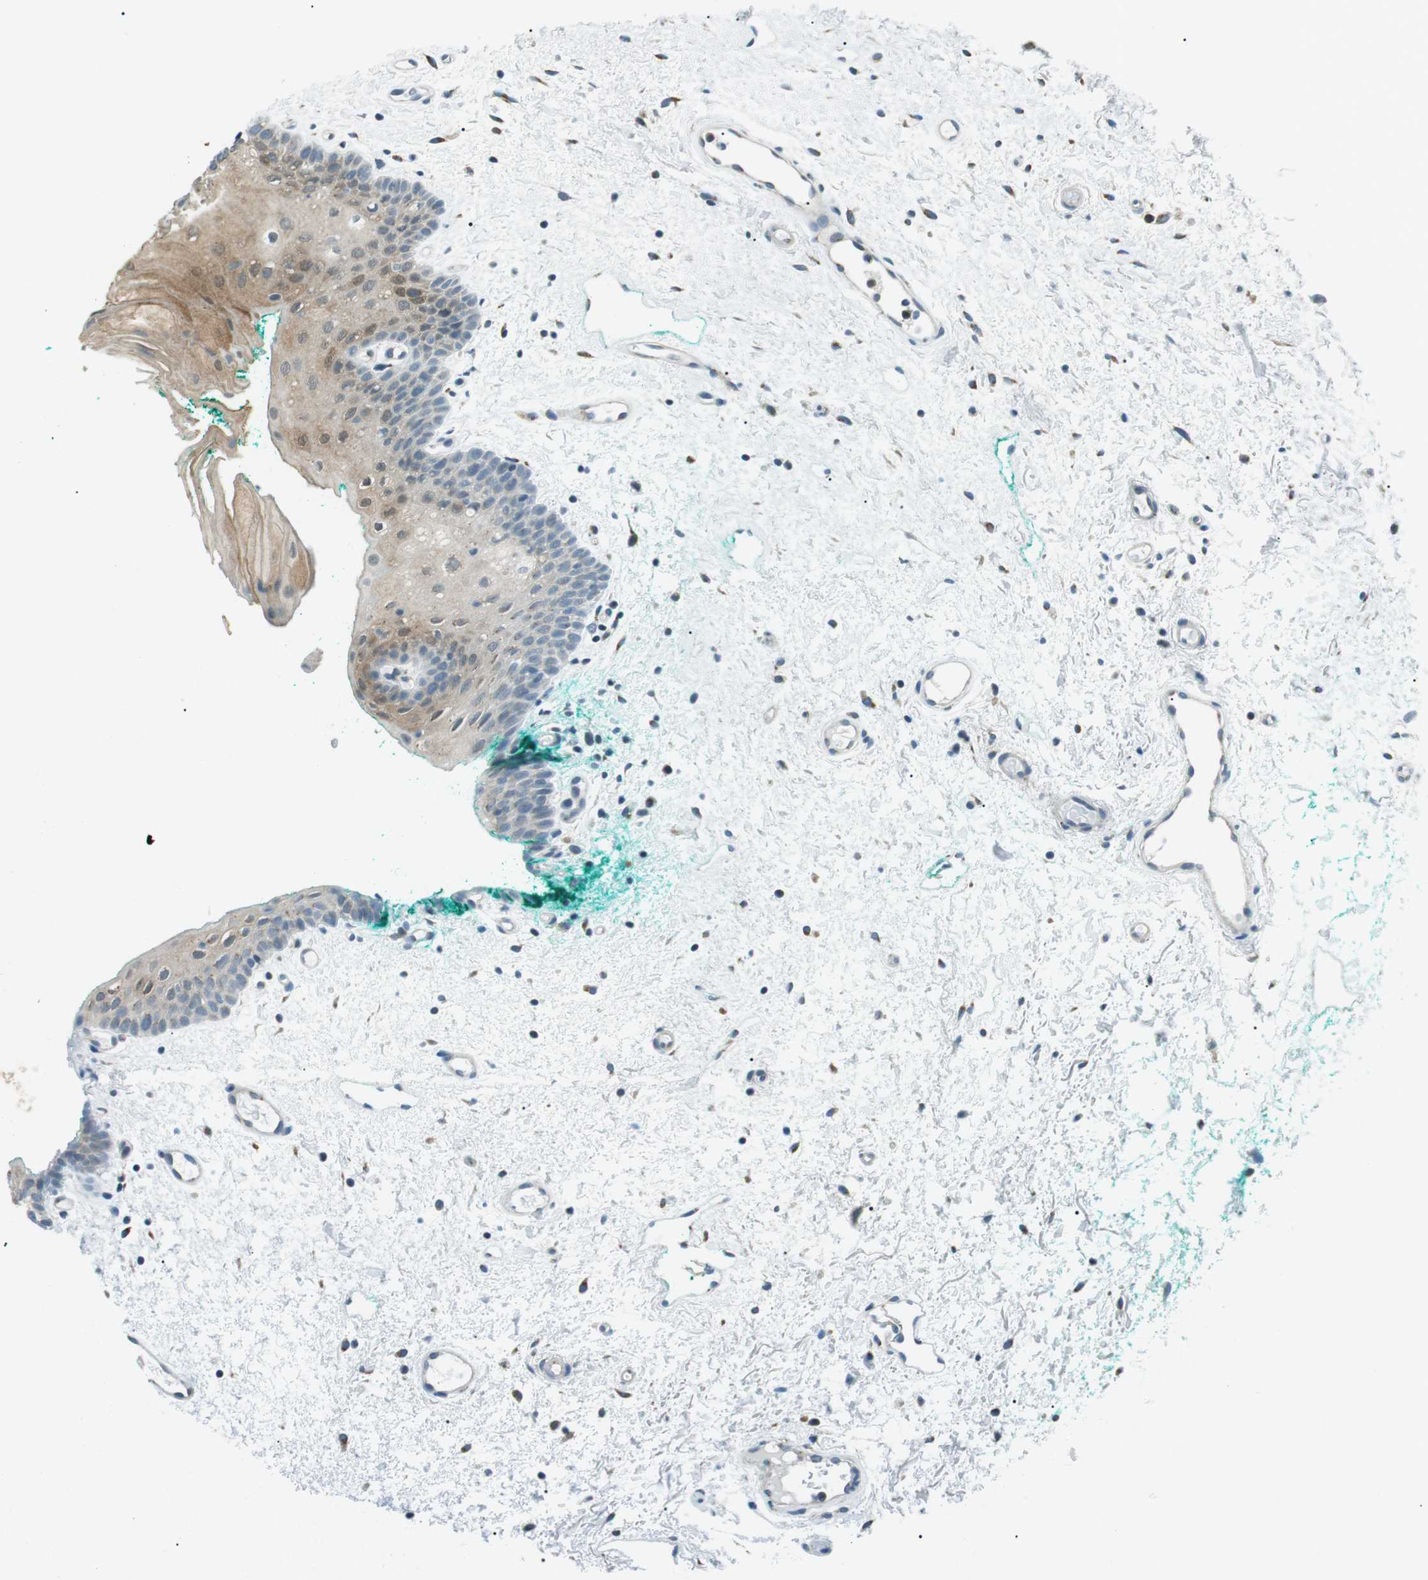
{"staining": {"intensity": "weak", "quantity": "25%-75%", "location": "cytoplasmic/membranous"}, "tissue": "oral mucosa", "cell_type": "Squamous epithelial cells", "image_type": "normal", "snomed": [{"axis": "morphology", "description": "Normal tissue, NOS"}, {"axis": "morphology", "description": "Squamous cell carcinoma, NOS"}, {"axis": "topography", "description": "Oral tissue"}, {"axis": "topography", "description": "Salivary gland"}, {"axis": "topography", "description": "Head-Neck"}], "caption": "Brown immunohistochemical staining in unremarkable human oral mucosa exhibits weak cytoplasmic/membranous positivity in approximately 25%-75% of squamous epithelial cells.", "gene": "ENSG00000289724", "patient": {"sex": "female", "age": 62}}